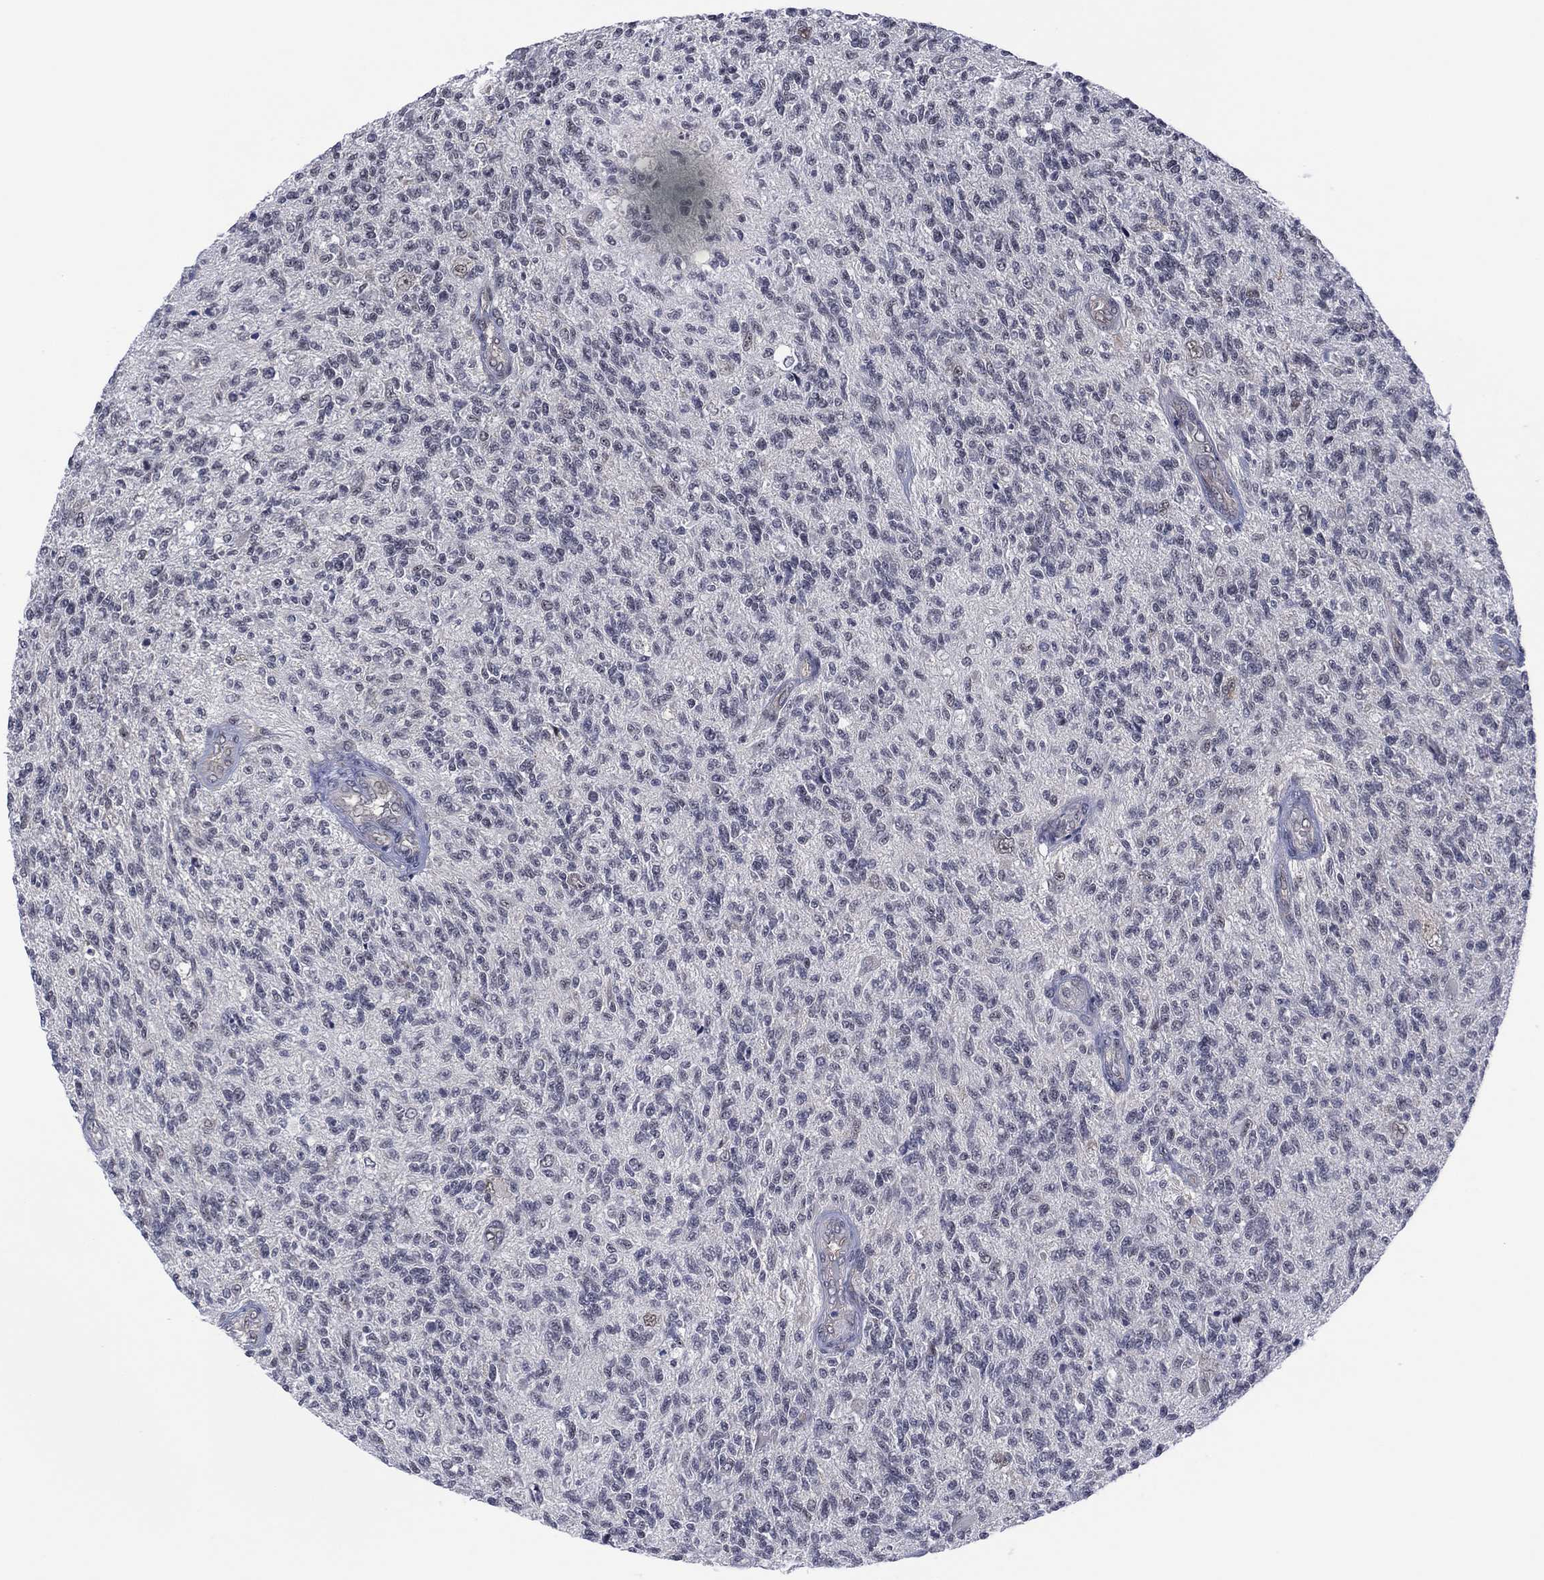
{"staining": {"intensity": "negative", "quantity": "none", "location": "none"}, "tissue": "glioma", "cell_type": "Tumor cells", "image_type": "cancer", "snomed": [{"axis": "morphology", "description": "Glioma, malignant, High grade"}, {"axis": "topography", "description": "Brain"}], "caption": "Immunohistochemistry micrograph of human malignant glioma (high-grade) stained for a protein (brown), which exhibits no expression in tumor cells.", "gene": "DPP4", "patient": {"sex": "male", "age": 56}}